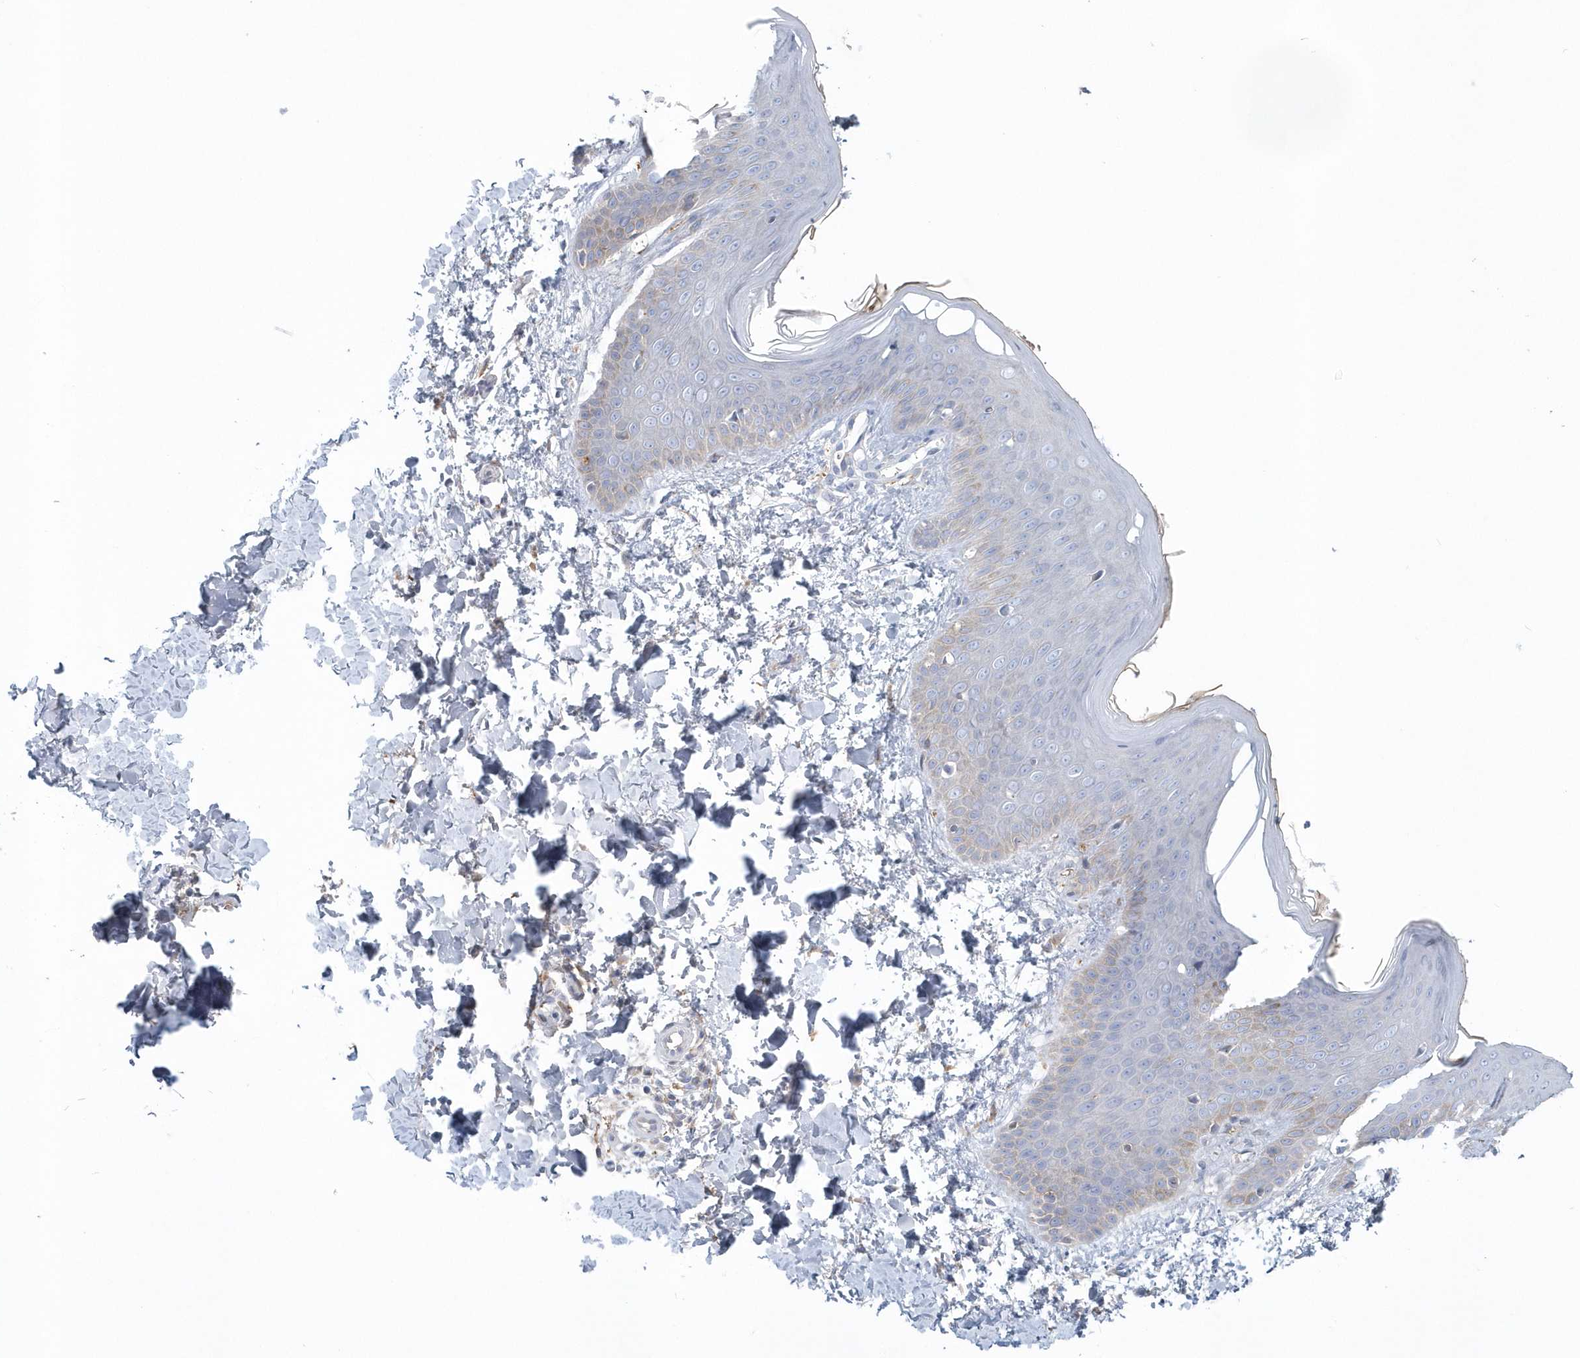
{"staining": {"intensity": "negative", "quantity": "none", "location": "none"}, "tissue": "skin", "cell_type": "Fibroblasts", "image_type": "normal", "snomed": [{"axis": "morphology", "description": "Normal tissue, NOS"}, {"axis": "topography", "description": "Skin"}], "caption": "Immunohistochemistry histopathology image of unremarkable skin stained for a protein (brown), which displays no expression in fibroblasts. (Stains: DAB (3,3'-diaminobenzidine) IHC with hematoxylin counter stain, Microscopy: brightfield microscopy at high magnification).", "gene": "SPATA18", "patient": {"sex": "male", "age": 36}}